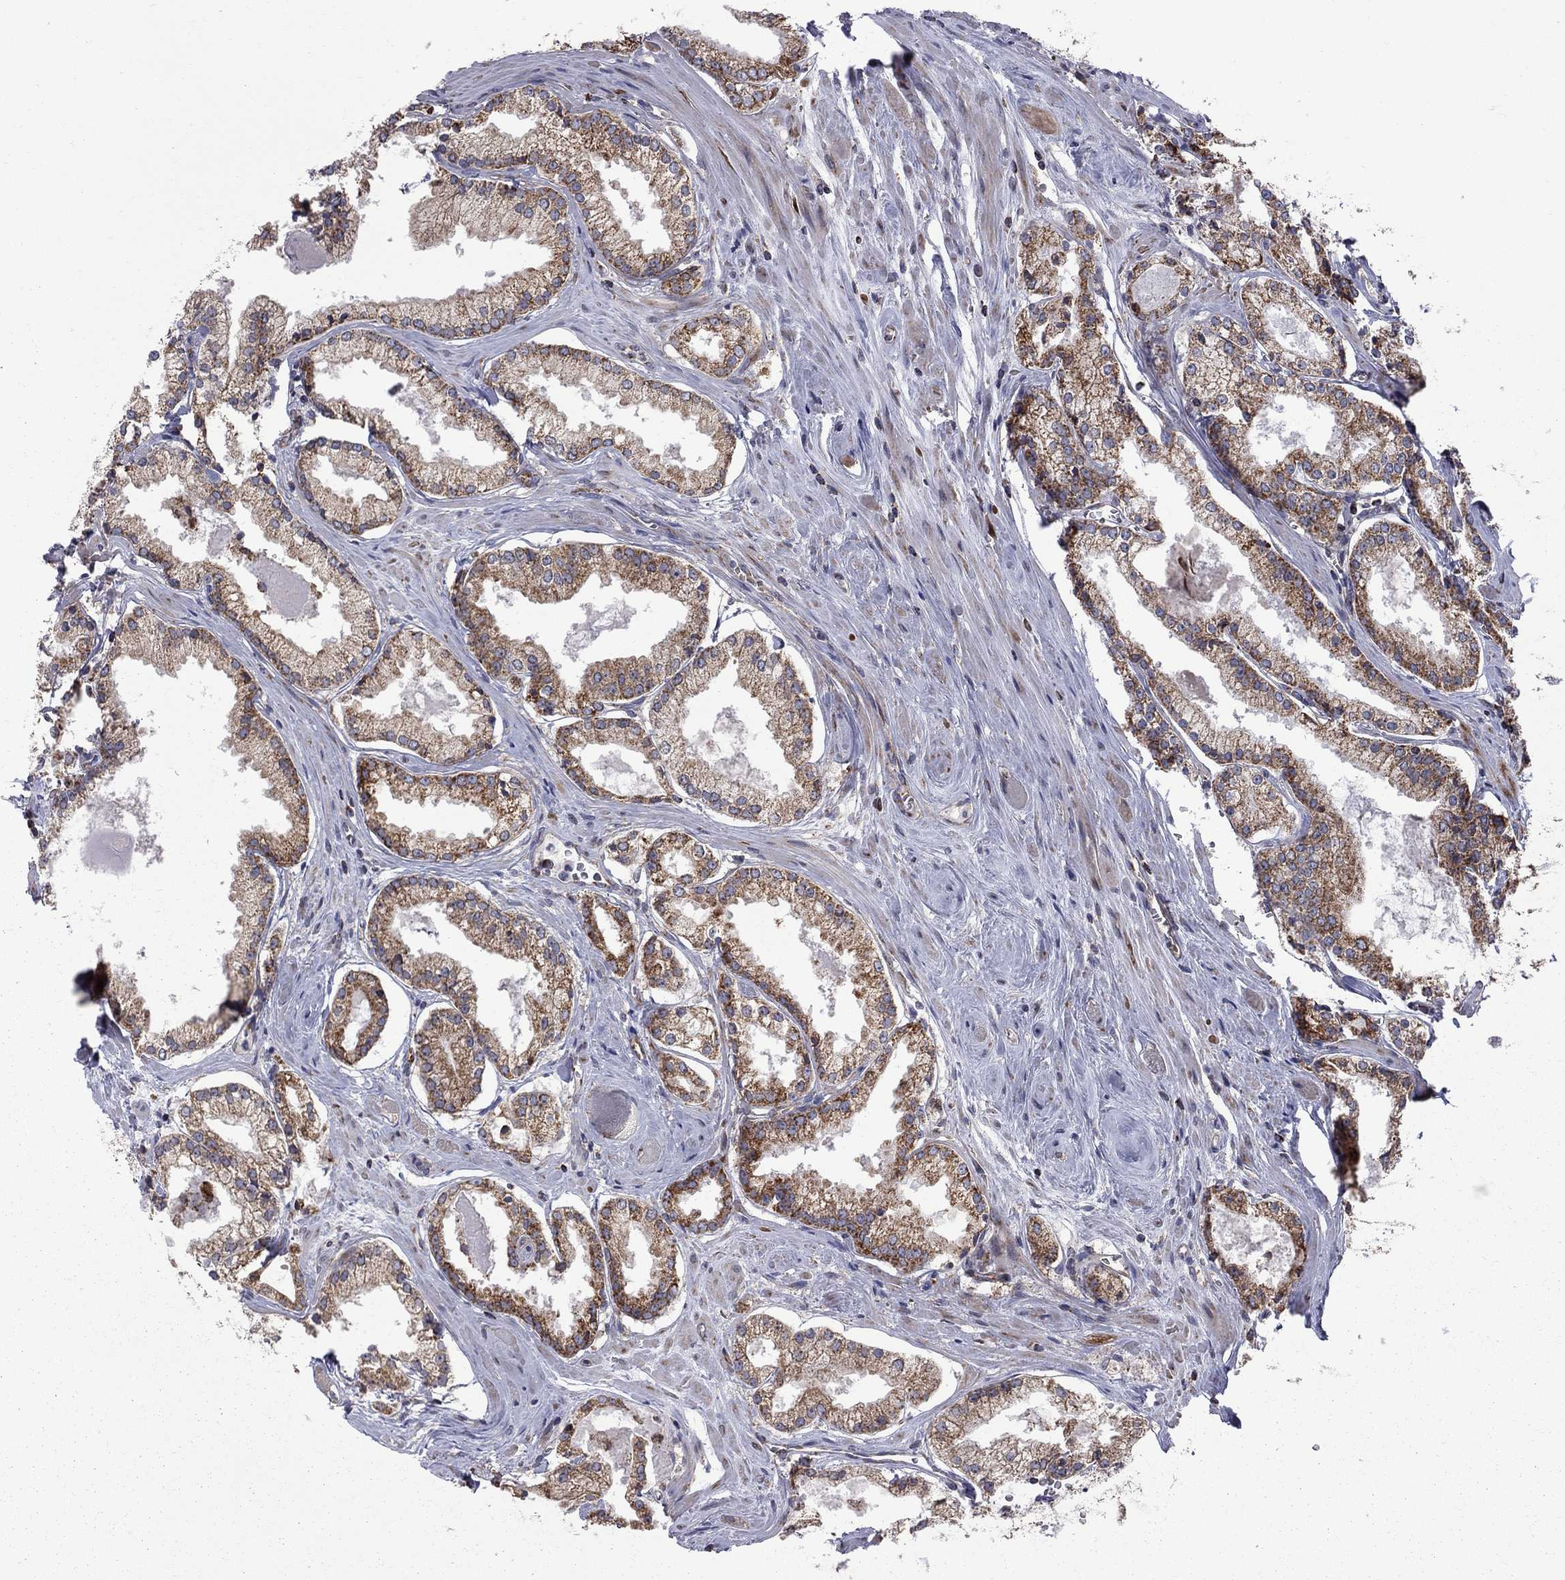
{"staining": {"intensity": "strong", "quantity": "25%-75%", "location": "cytoplasmic/membranous"}, "tissue": "prostate cancer", "cell_type": "Tumor cells", "image_type": "cancer", "snomed": [{"axis": "morphology", "description": "Adenocarcinoma, NOS"}, {"axis": "topography", "description": "Prostate"}], "caption": "IHC image of neoplastic tissue: prostate adenocarcinoma stained using IHC demonstrates high levels of strong protein expression localized specifically in the cytoplasmic/membranous of tumor cells, appearing as a cytoplasmic/membranous brown color.", "gene": "CLPTM1", "patient": {"sex": "male", "age": 72}}